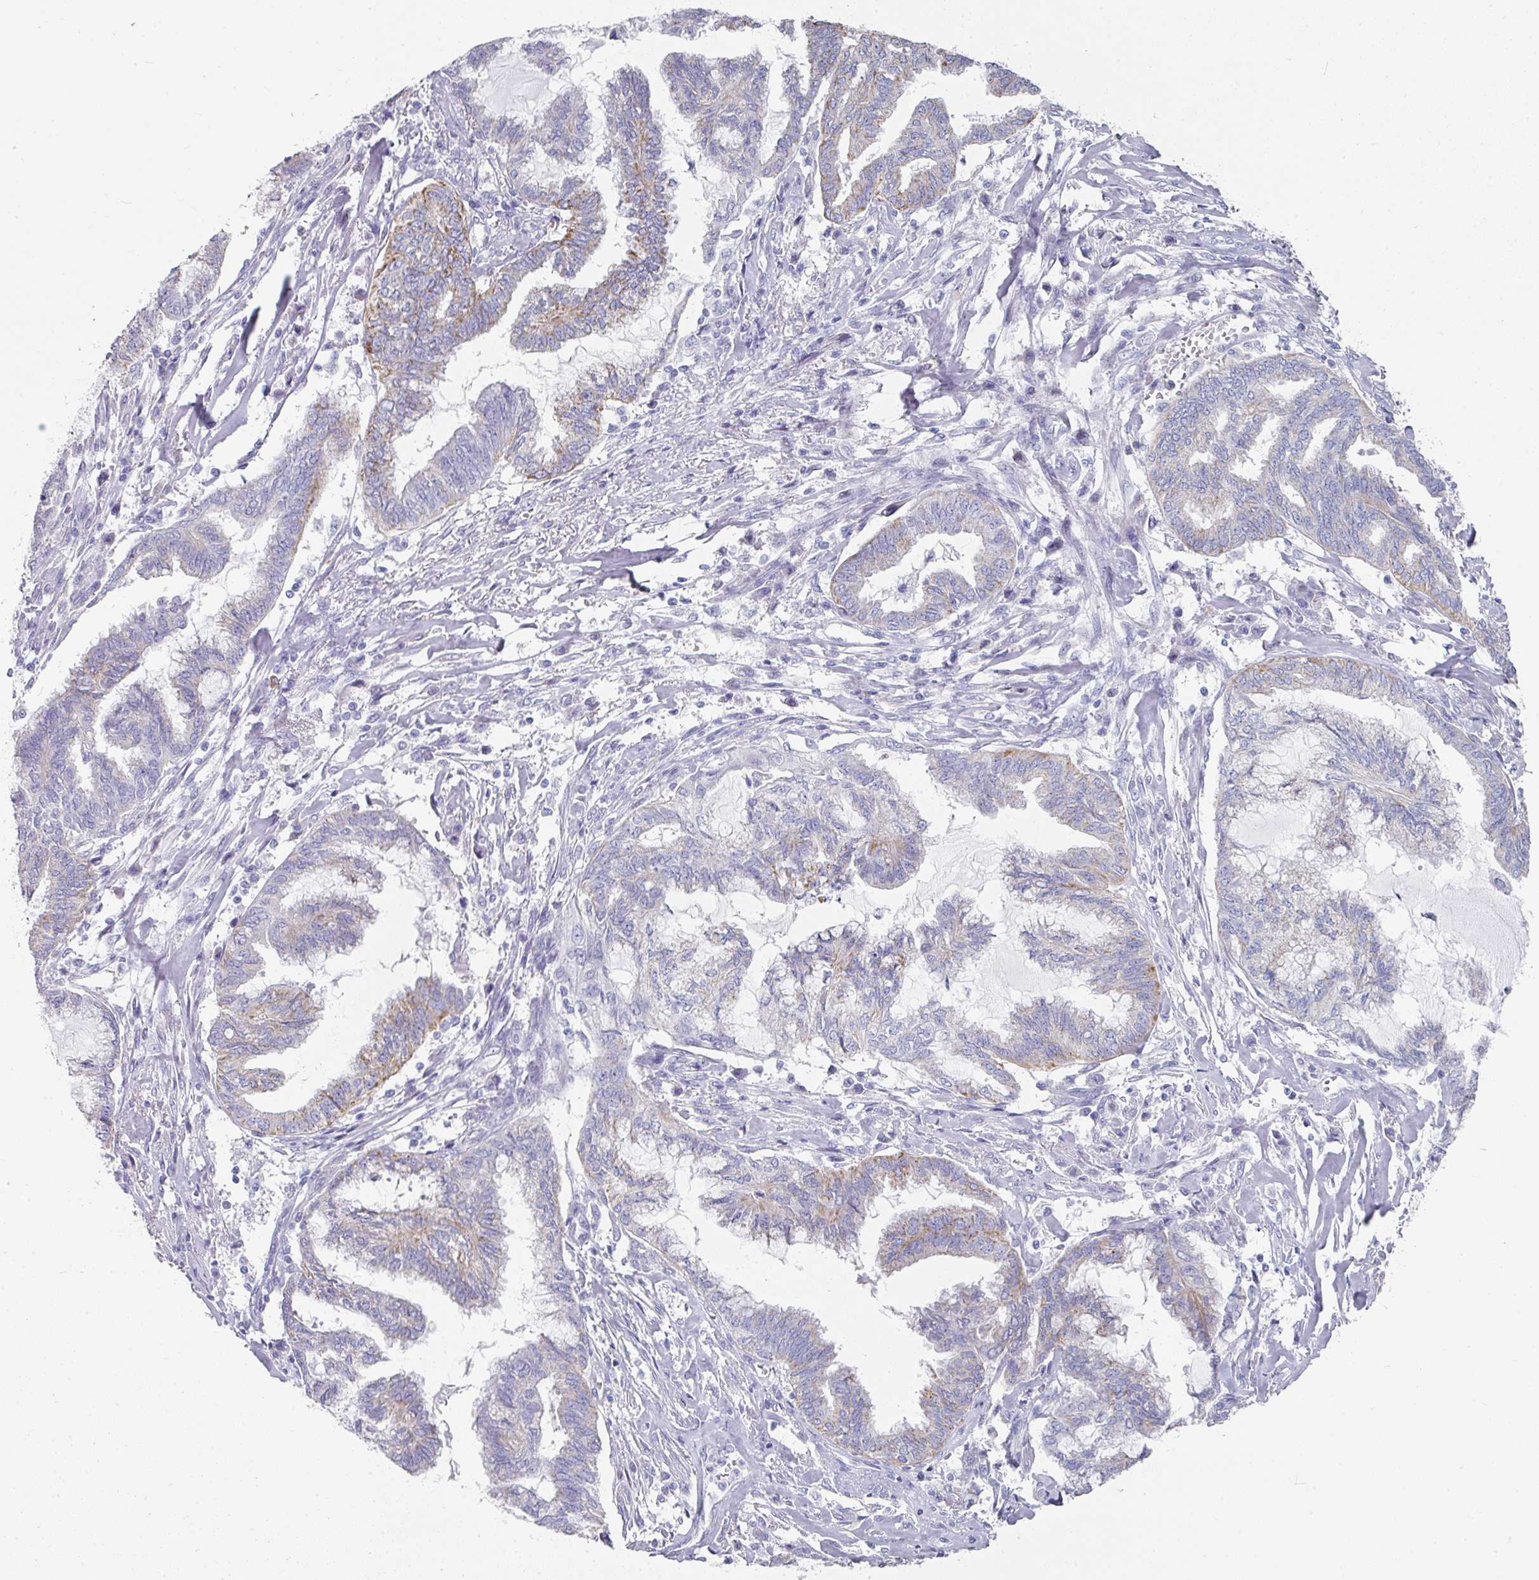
{"staining": {"intensity": "moderate", "quantity": "<25%", "location": "cytoplasmic/membranous"}, "tissue": "endometrial cancer", "cell_type": "Tumor cells", "image_type": "cancer", "snomed": [{"axis": "morphology", "description": "Adenocarcinoma, NOS"}, {"axis": "topography", "description": "Endometrium"}], "caption": "The photomicrograph shows staining of endometrial adenocarcinoma, revealing moderate cytoplasmic/membranous protein staining (brown color) within tumor cells.", "gene": "SETBP1", "patient": {"sex": "female", "age": 86}}